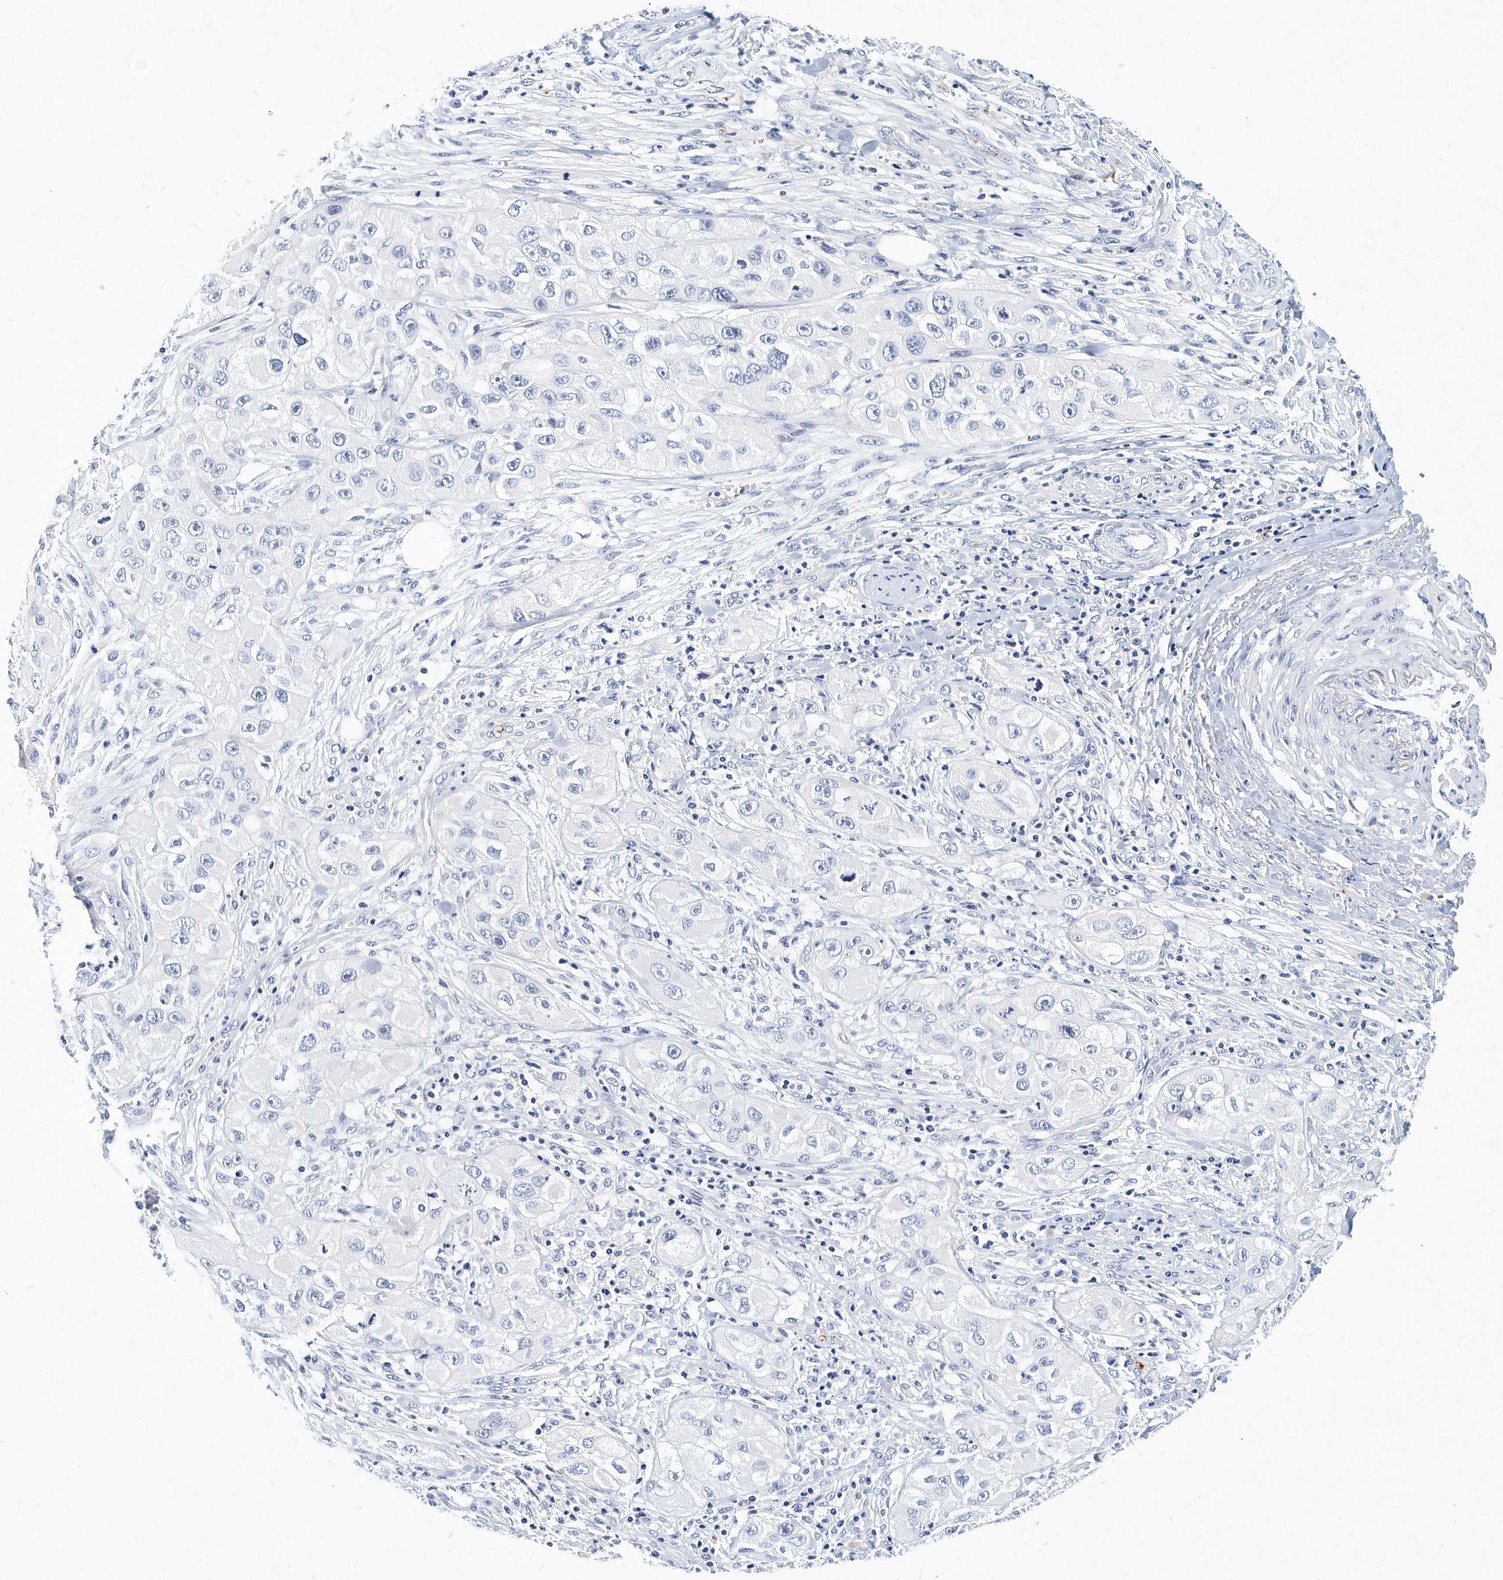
{"staining": {"intensity": "negative", "quantity": "none", "location": "none"}, "tissue": "skin cancer", "cell_type": "Tumor cells", "image_type": "cancer", "snomed": [{"axis": "morphology", "description": "Squamous cell carcinoma, NOS"}, {"axis": "topography", "description": "Skin"}, {"axis": "topography", "description": "Subcutis"}], "caption": "High power microscopy micrograph of an immunohistochemistry image of skin squamous cell carcinoma, revealing no significant staining in tumor cells.", "gene": "ITGA2B", "patient": {"sex": "male", "age": 73}}